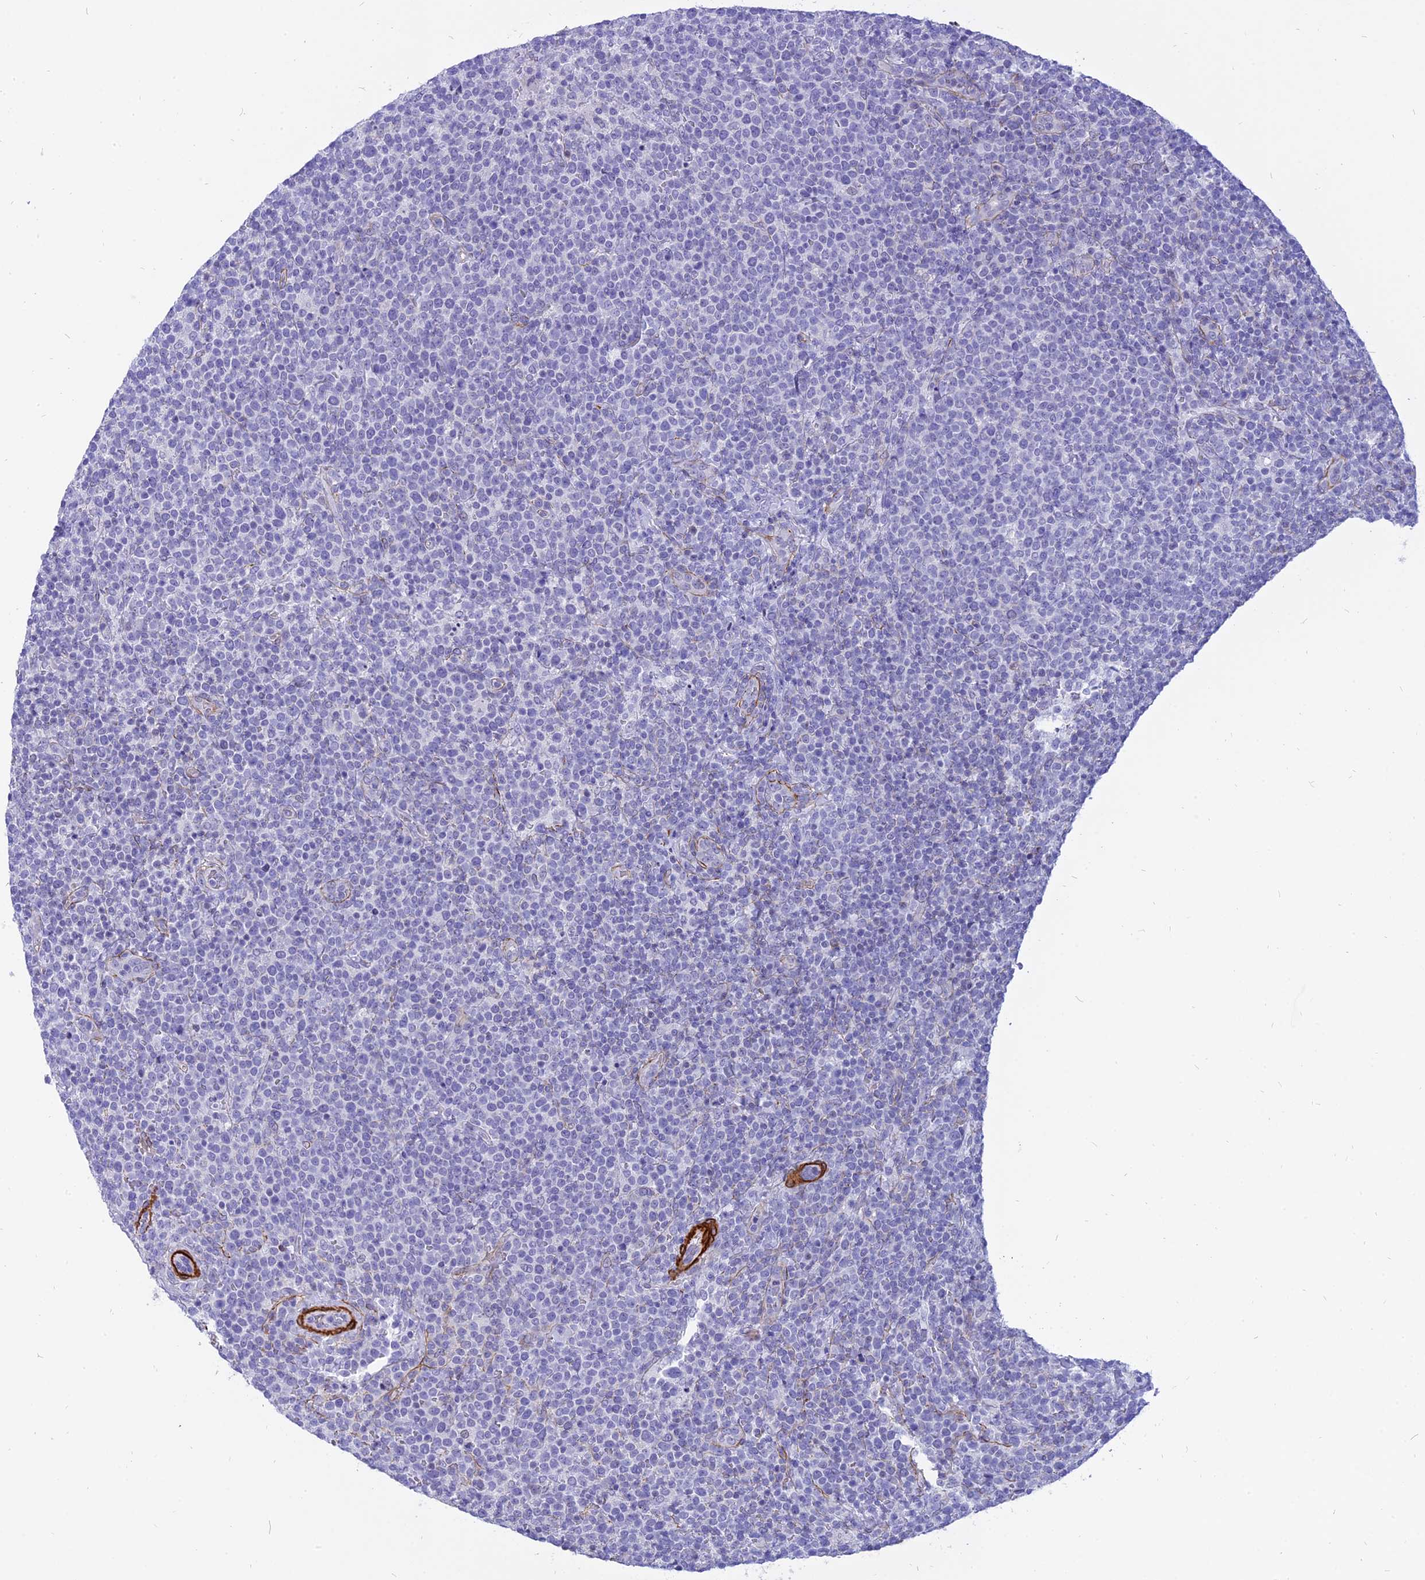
{"staining": {"intensity": "negative", "quantity": "none", "location": "none"}, "tissue": "lymphoma", "cell_type": "Tumor cells", "image_type": "cancer", "snomed": [{"axis": "morphology", "description": "Malignant lymphoma, non-Hodgkin's type, High grade"}, {"axis": "topography", "description": "Lymph node"}], "caption": "Image shows no significant protein staining in tumor cells of high-grade malignant lymphoma, non-Hodgkin's type.", "gene": "CENPV", "patient": {"sex": "male", "age": 61}}